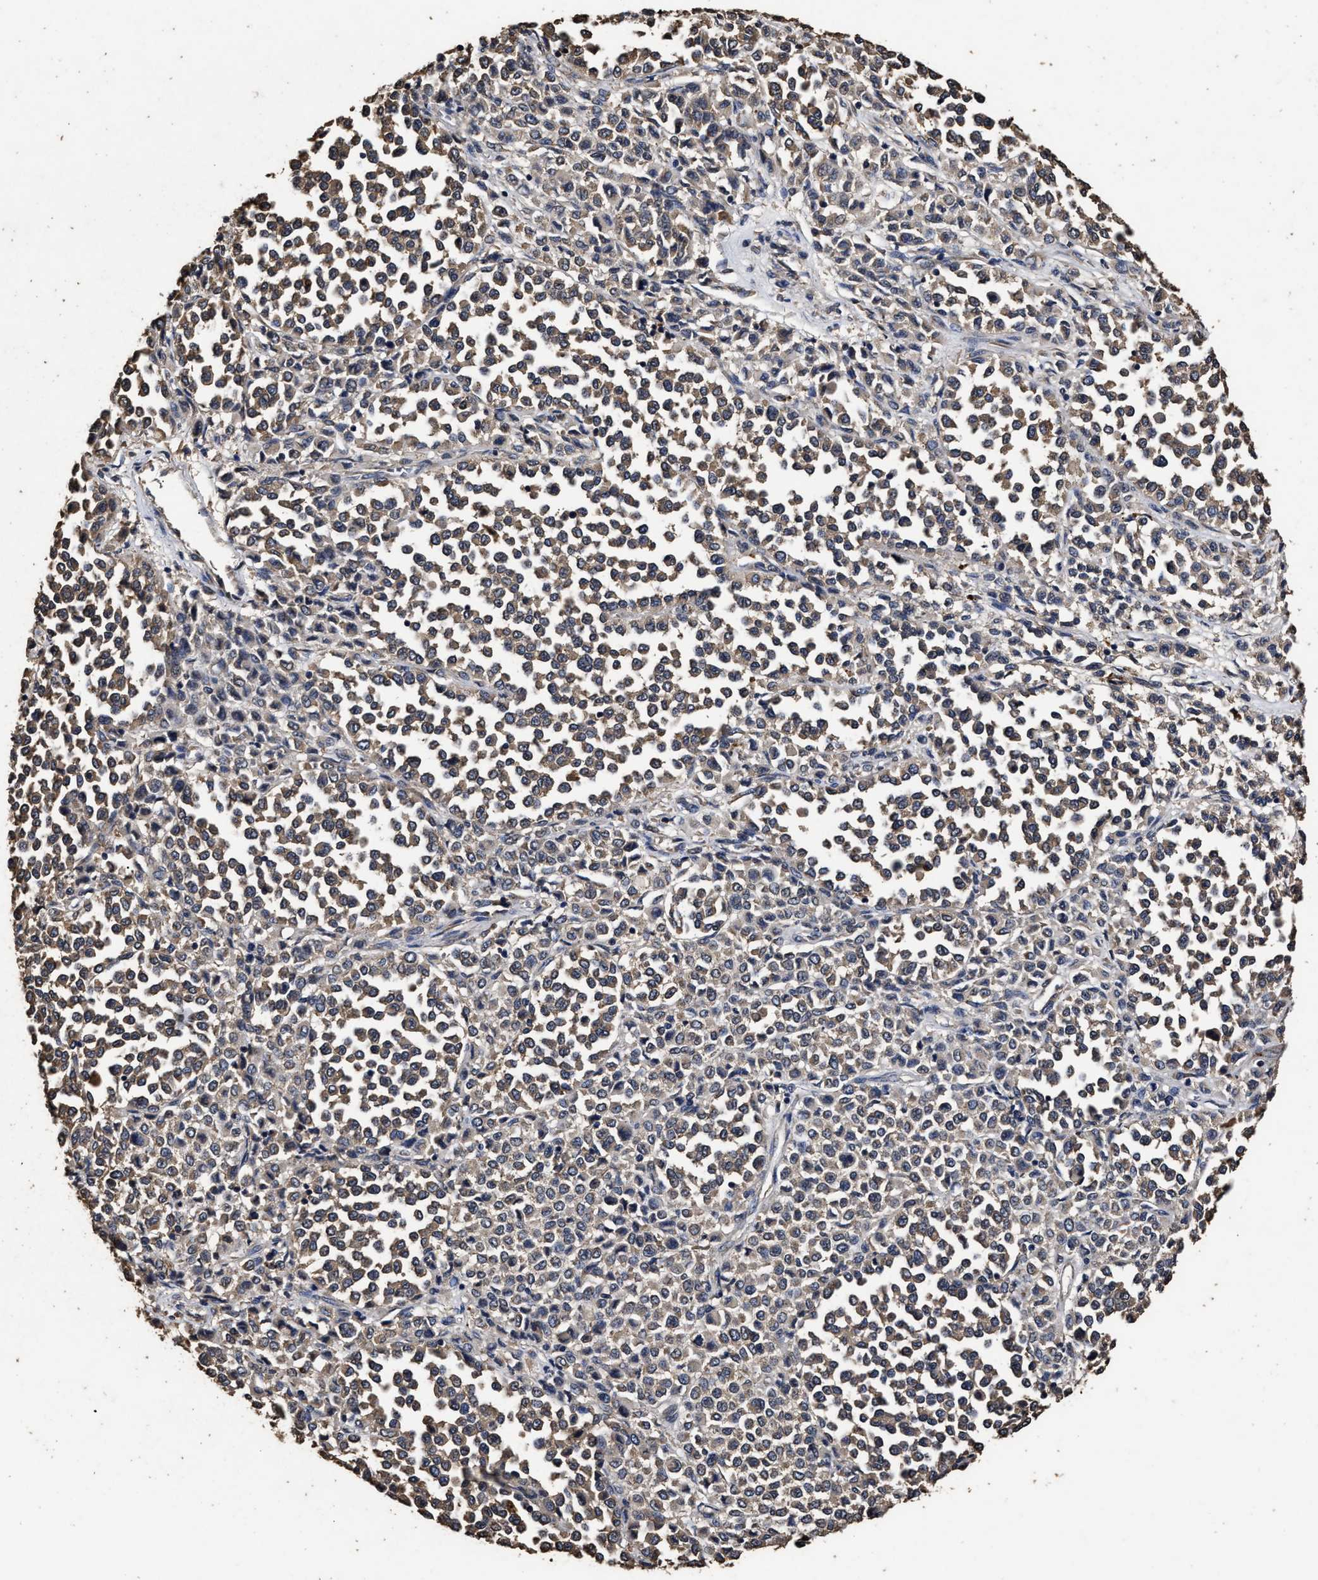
{"staining": {"intensity": "weak", "quantity": ">75%", "location": "cytoplasmic/membranous"}, "tissue": "melanoma", "cell_type": "Tumor cells", "image_type": "cancer", "snomed": [{"axis": "morphology", "description": "Malignant melanoma, Metastatic site"}, {"axis": "topography", "description": "Pancreas"}], "caption": "The histopathology image demonstrates a brown stain indicating the presence of a protein in the cytoplasmic/membranous of tumor cells in malignant melanoma (metastatic site). The protein is shown in brown color, while the nuclei are stained blue.", "gene": "PPM1K", "patient": {"sex": "female", "age": 30}}